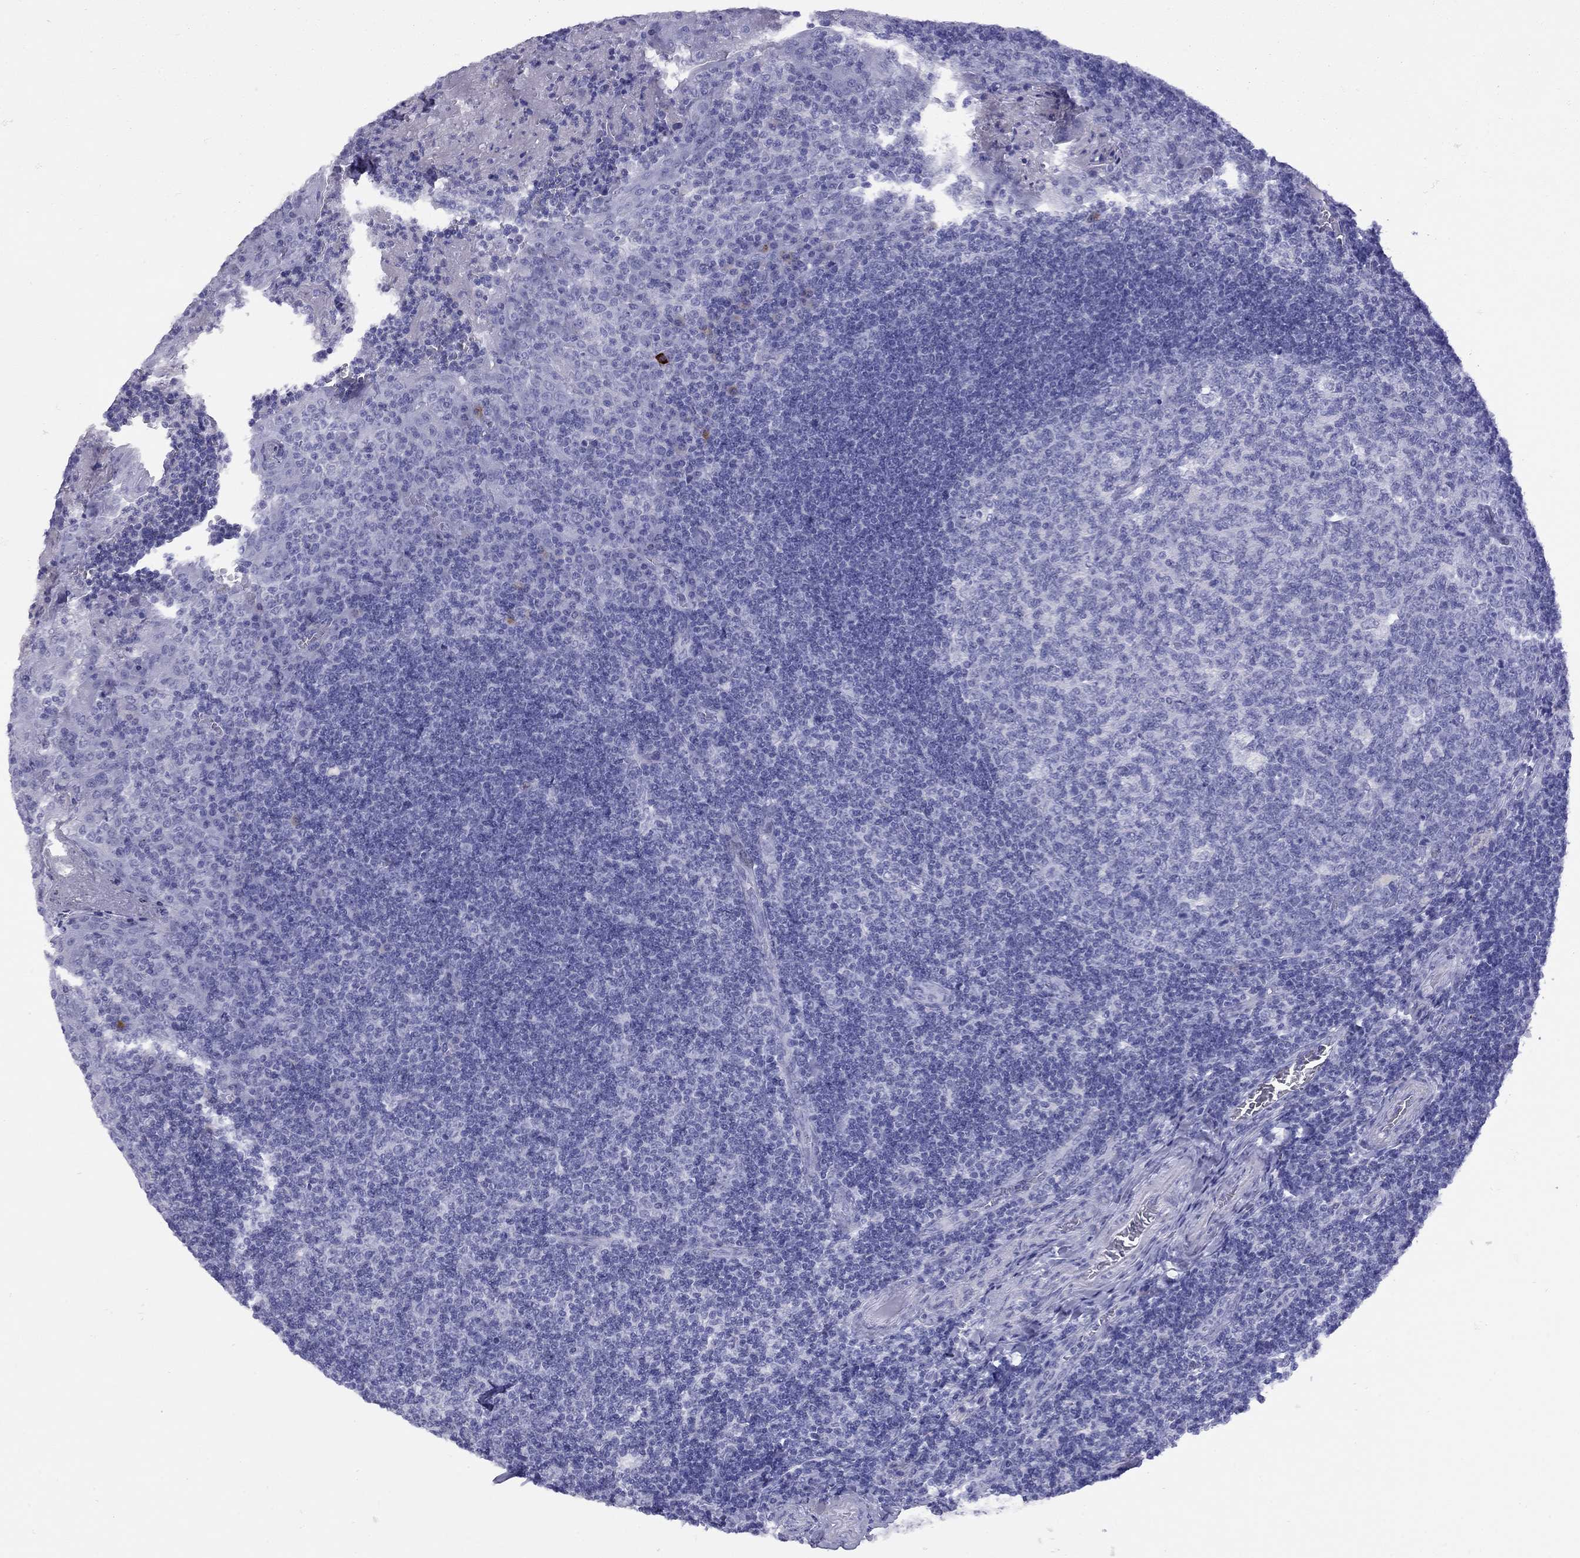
{"staining": {"intensity": "negative", "quantity": "none", "location": "none"}, "tissue": "tonsil", "cell_type": "Germinal center cells", "image_type": "normal", "snomed": [{"axis": "morphology", "description": "Normal tissue, NOS"}, {"axis": "topography", "description": "Tonsil"}], "caption": "This is an immunohistochemistry micrograph of benign tonsil. There is no staining in germinal center cells.", "gene": "GRIA2", "patient": {"sex": "female", "age": 12}}